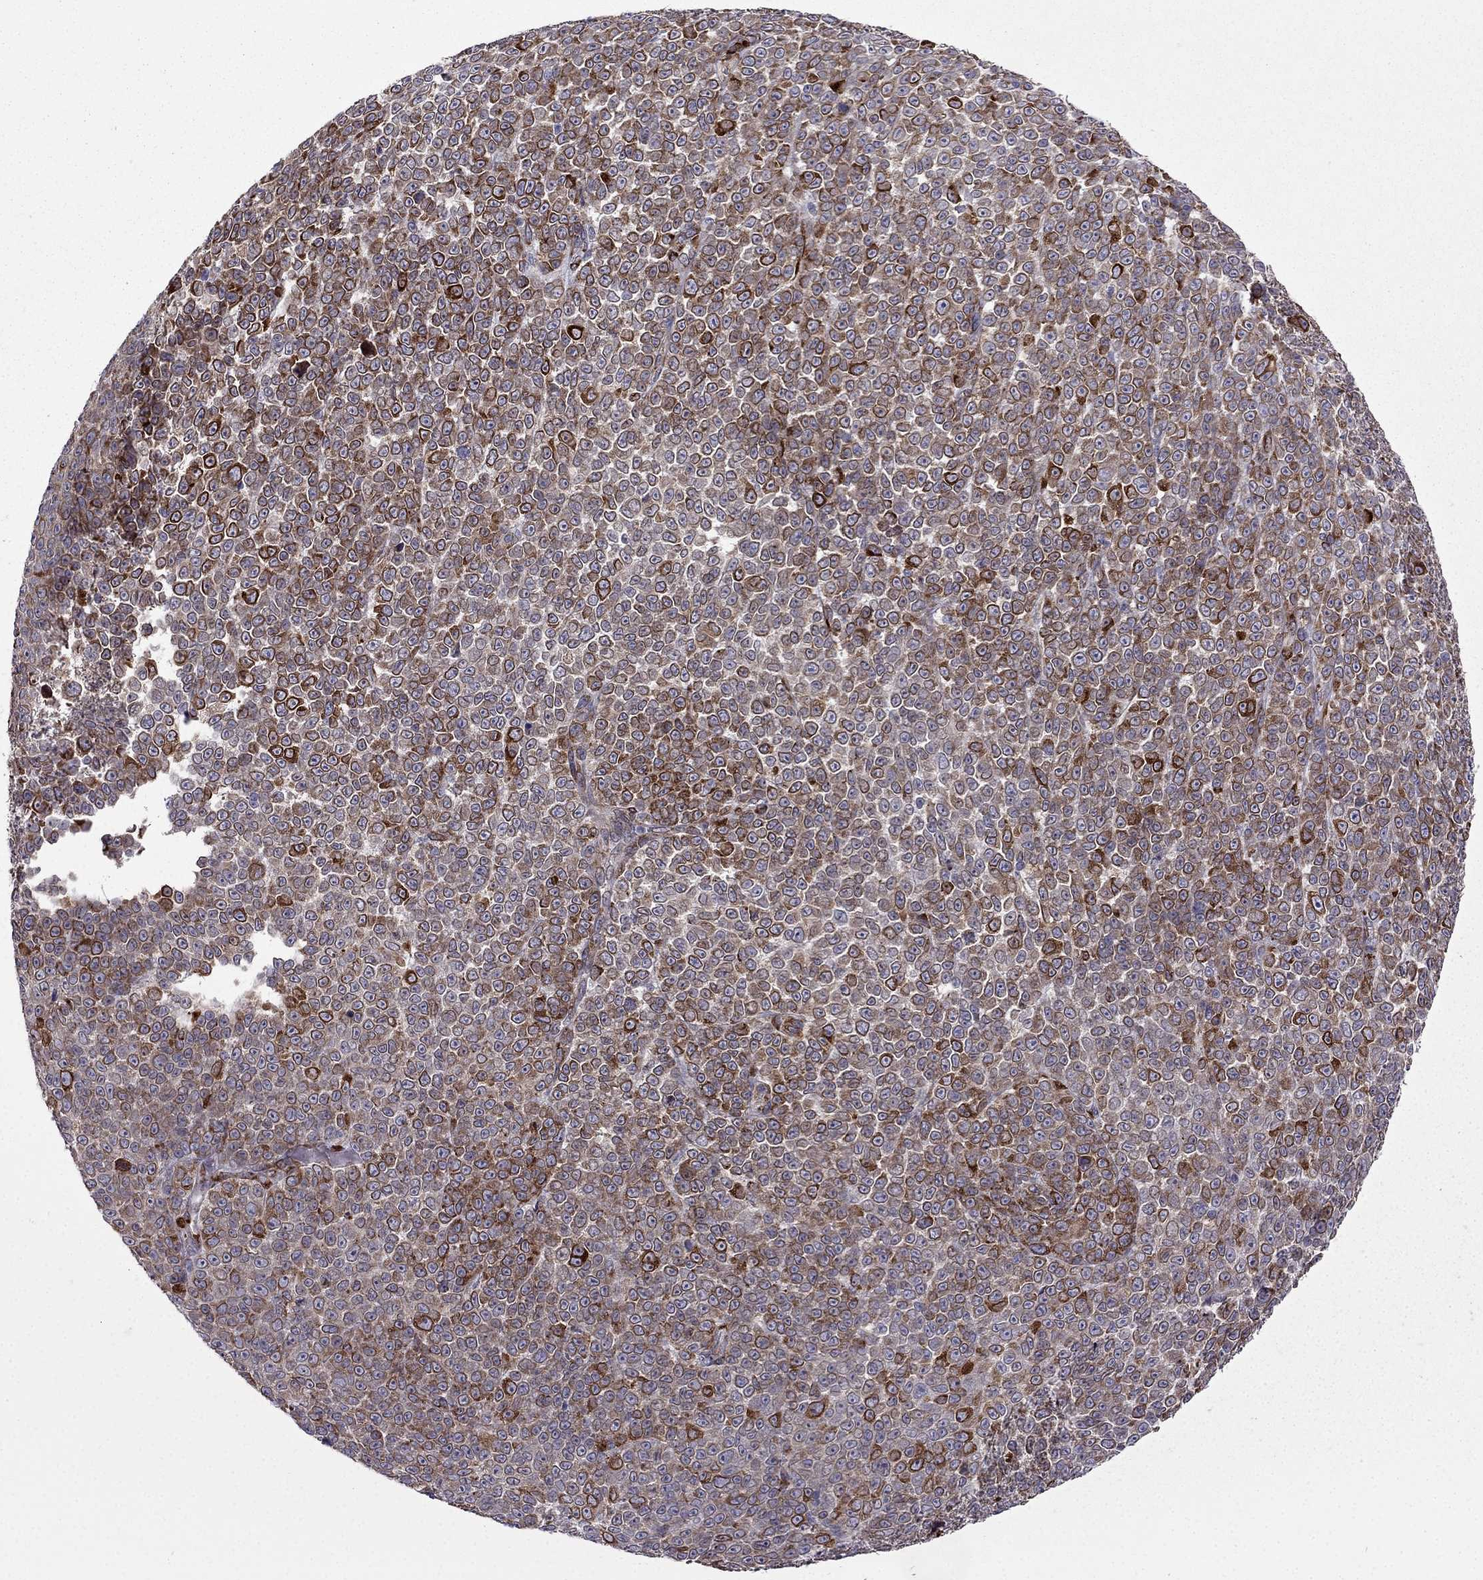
{"staining": {"intensity": "strong", "quantity": ">75%", "location": "cytoplasmic/membranous"}, "tissue": "melanoma", "cell_type": "Tumor cells", "image_type": "cancer", "snomed": [{"axis": "morphology", "description": "Malignant melanoma, NOS"}, {"axis": "topography", "description": "Skin"}], "caption": "The image displays a brown stain indicating the presence of a protein in the cytoplasmic/membranous of tumor cells in malignant melanoma. The staining was performed using DAB, with brown indicating positive protein expression. Nuclei are stained blue with hematoxylin.", "gene": "IKBIP", "patient": {"sex": "female", "age": 95}}